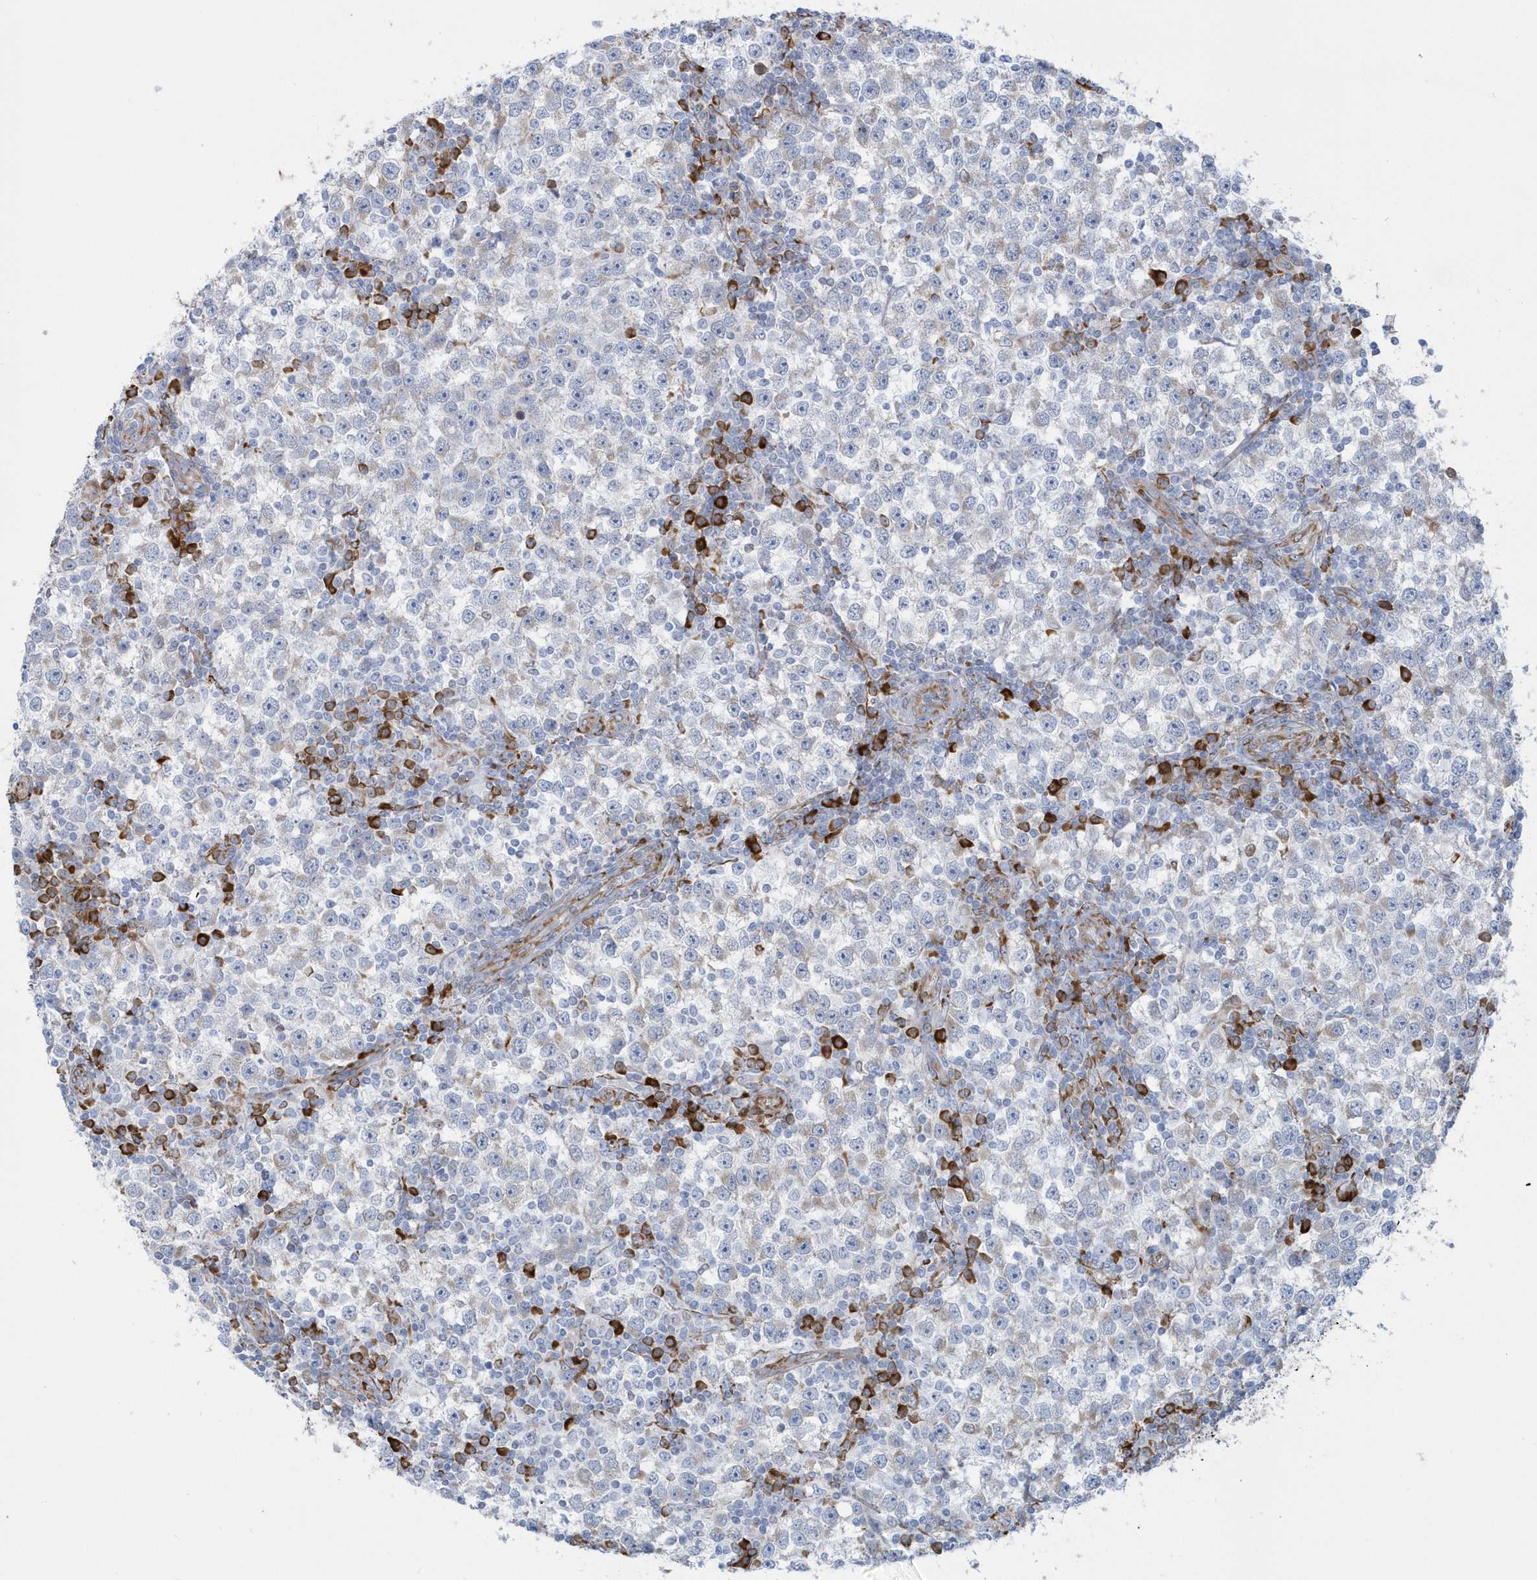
{"staining": {"intensity": "negative", "quantity": "none", "location": "none"}, "tissue": "testis cancer", "cell_type": "Tumor cells", "image_type": "cancer", "snomed": [{"axis": "morphology", "description": "Seminoma, NOS"}, {"axis": "topography", "description": "Testis"}], "caption": "Testis seminoma was stained to show a protein in brown. There is no significant expression in tumor cells. The staining was performed using DAB (3,3'-diaminobenzidine) to visualize the protein expression in brown, while the nuclei were stained in blue with hematoxylin (Magnification: 20x).", "gene": "DCAF1", "patient": {"sex": "male", "age": 65}}